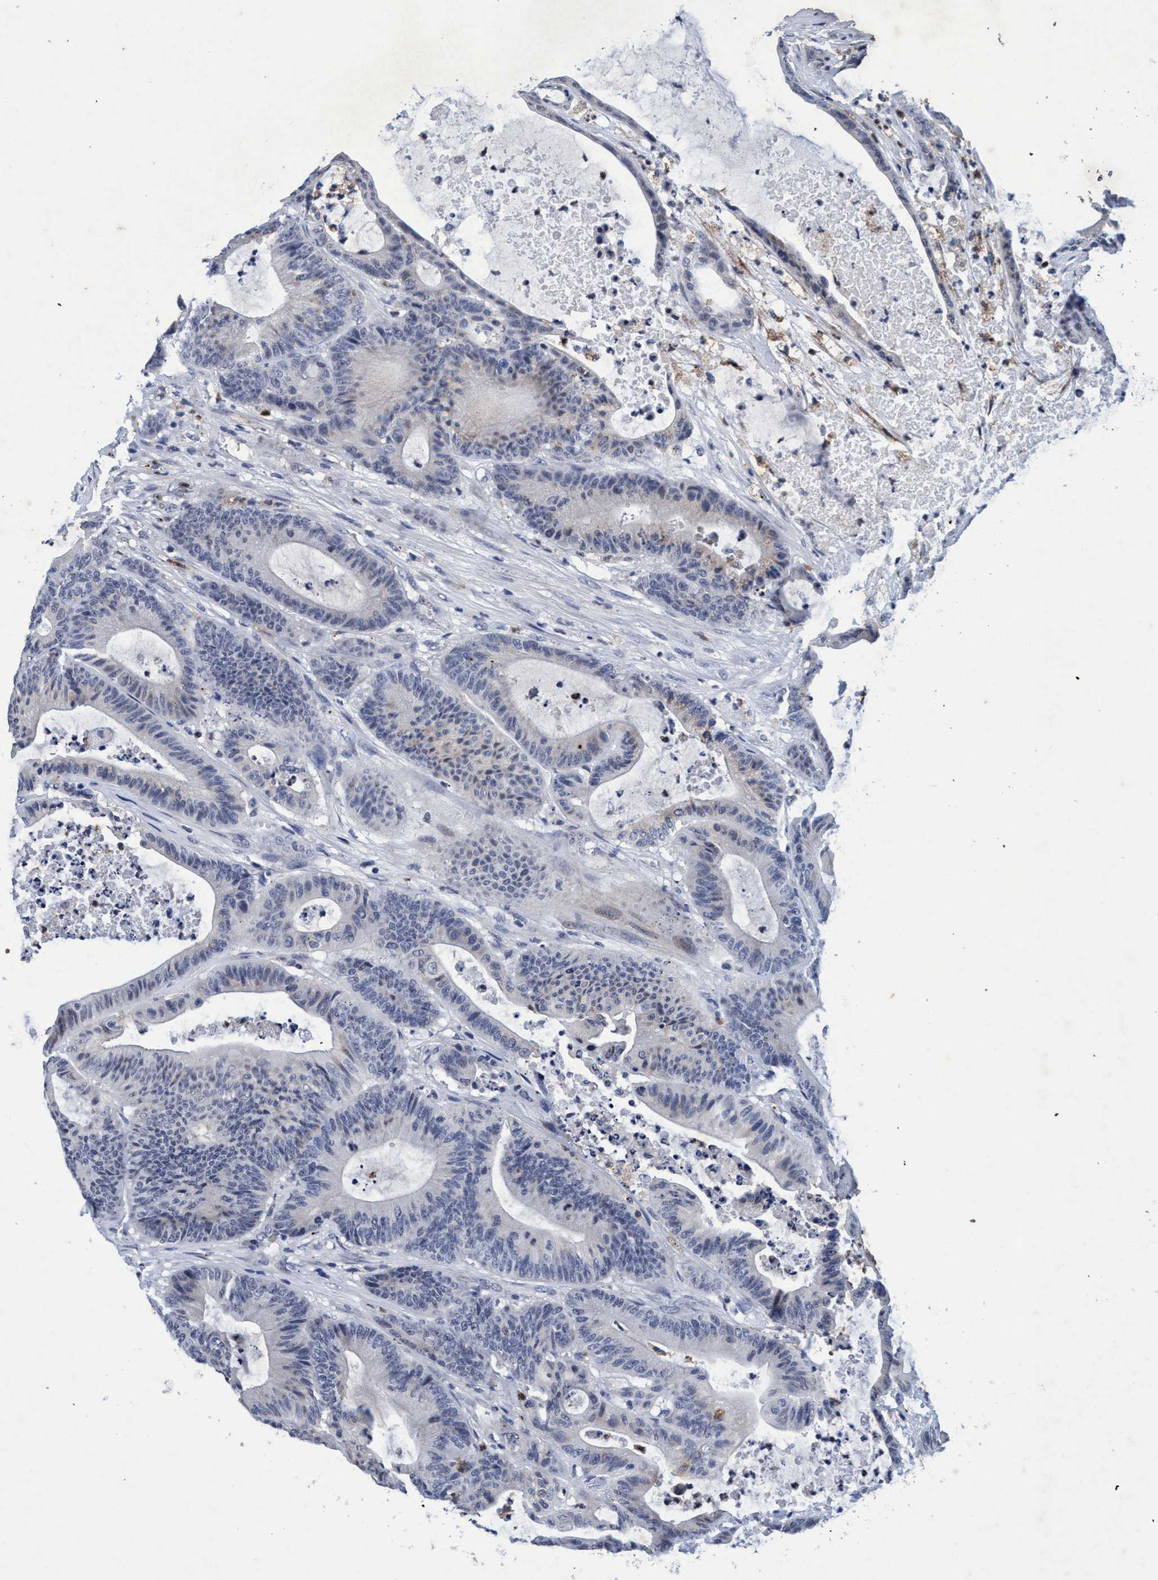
{"staining": {"intensity": "negative", "quantity": "none", "location": "none"}, "tissue": "colorectal cancer", "cell_type": "Tumor cells", "image_type": "cancer", "snomed": [{"axis": "morphology", "description": "Adenocarcinoma, NOS"}, {"axis": "topography", "description": "Colon"}], "caption": "This is an immunohistochemistry (IHC) histopathology image of colorectal adenocarcinoma. There is no expression in tumor cells.", "gene": "GRB14", "patient": {"sex": "female", "age": 84}}